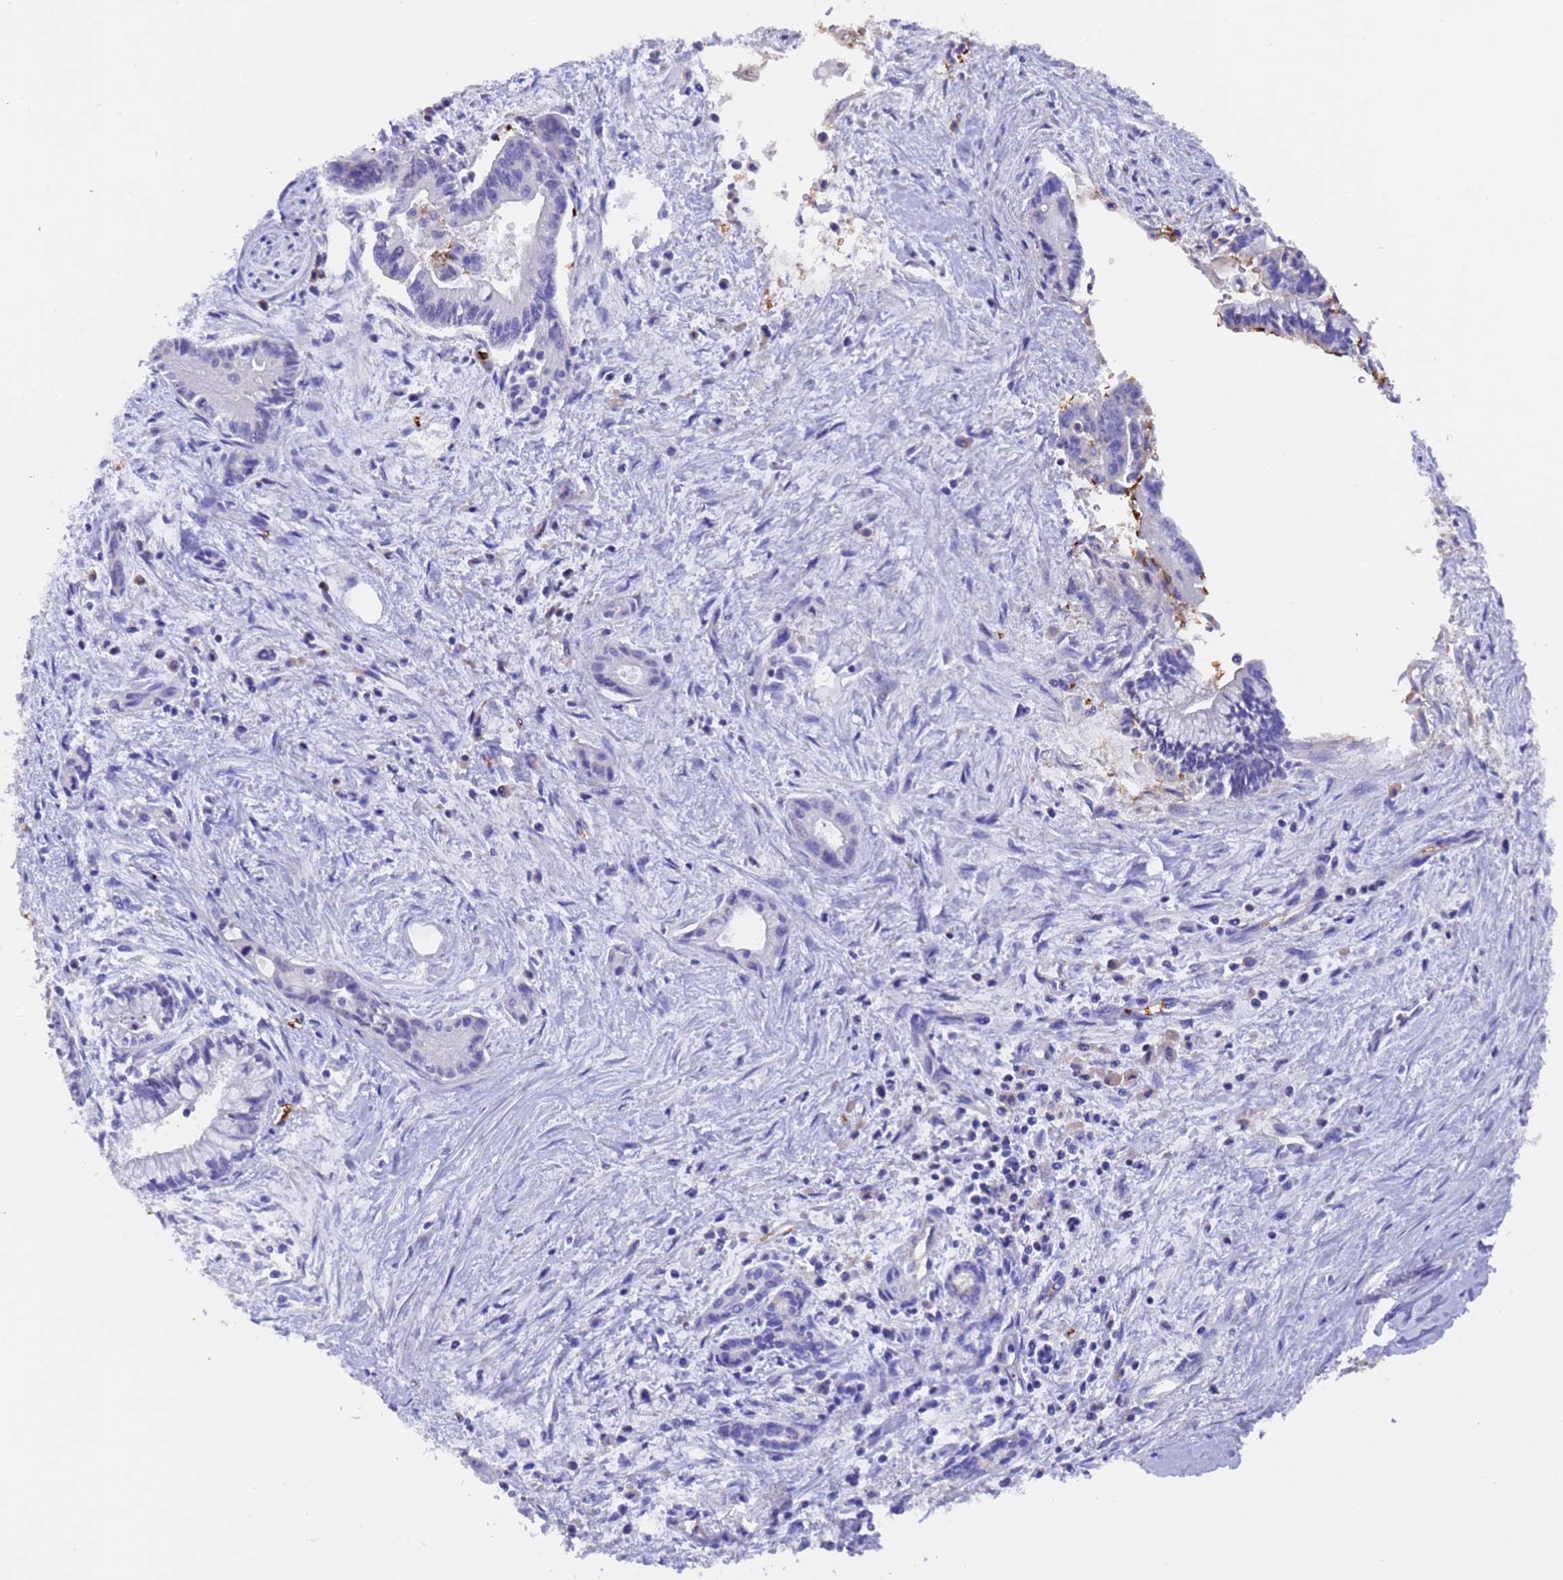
{"staining": {"intensity": "negative", "quantity": "none", "location": "none"}, "tissue": "pancreatic cancer", "cell_type": "Tumor cells", "image_type": "cancer", "snomed": [{"axis": "morphology", "description": "Adenocarcinoma, NOS"}, {"axis": "topography", "description": "Pancreas"}], "caption": "Immunohistochemistry (IHC) of pancreatic cancer reveals no staining in tumor cells.", "gene": "ELP6", "patient": {"sex": "male", "age": 70}}